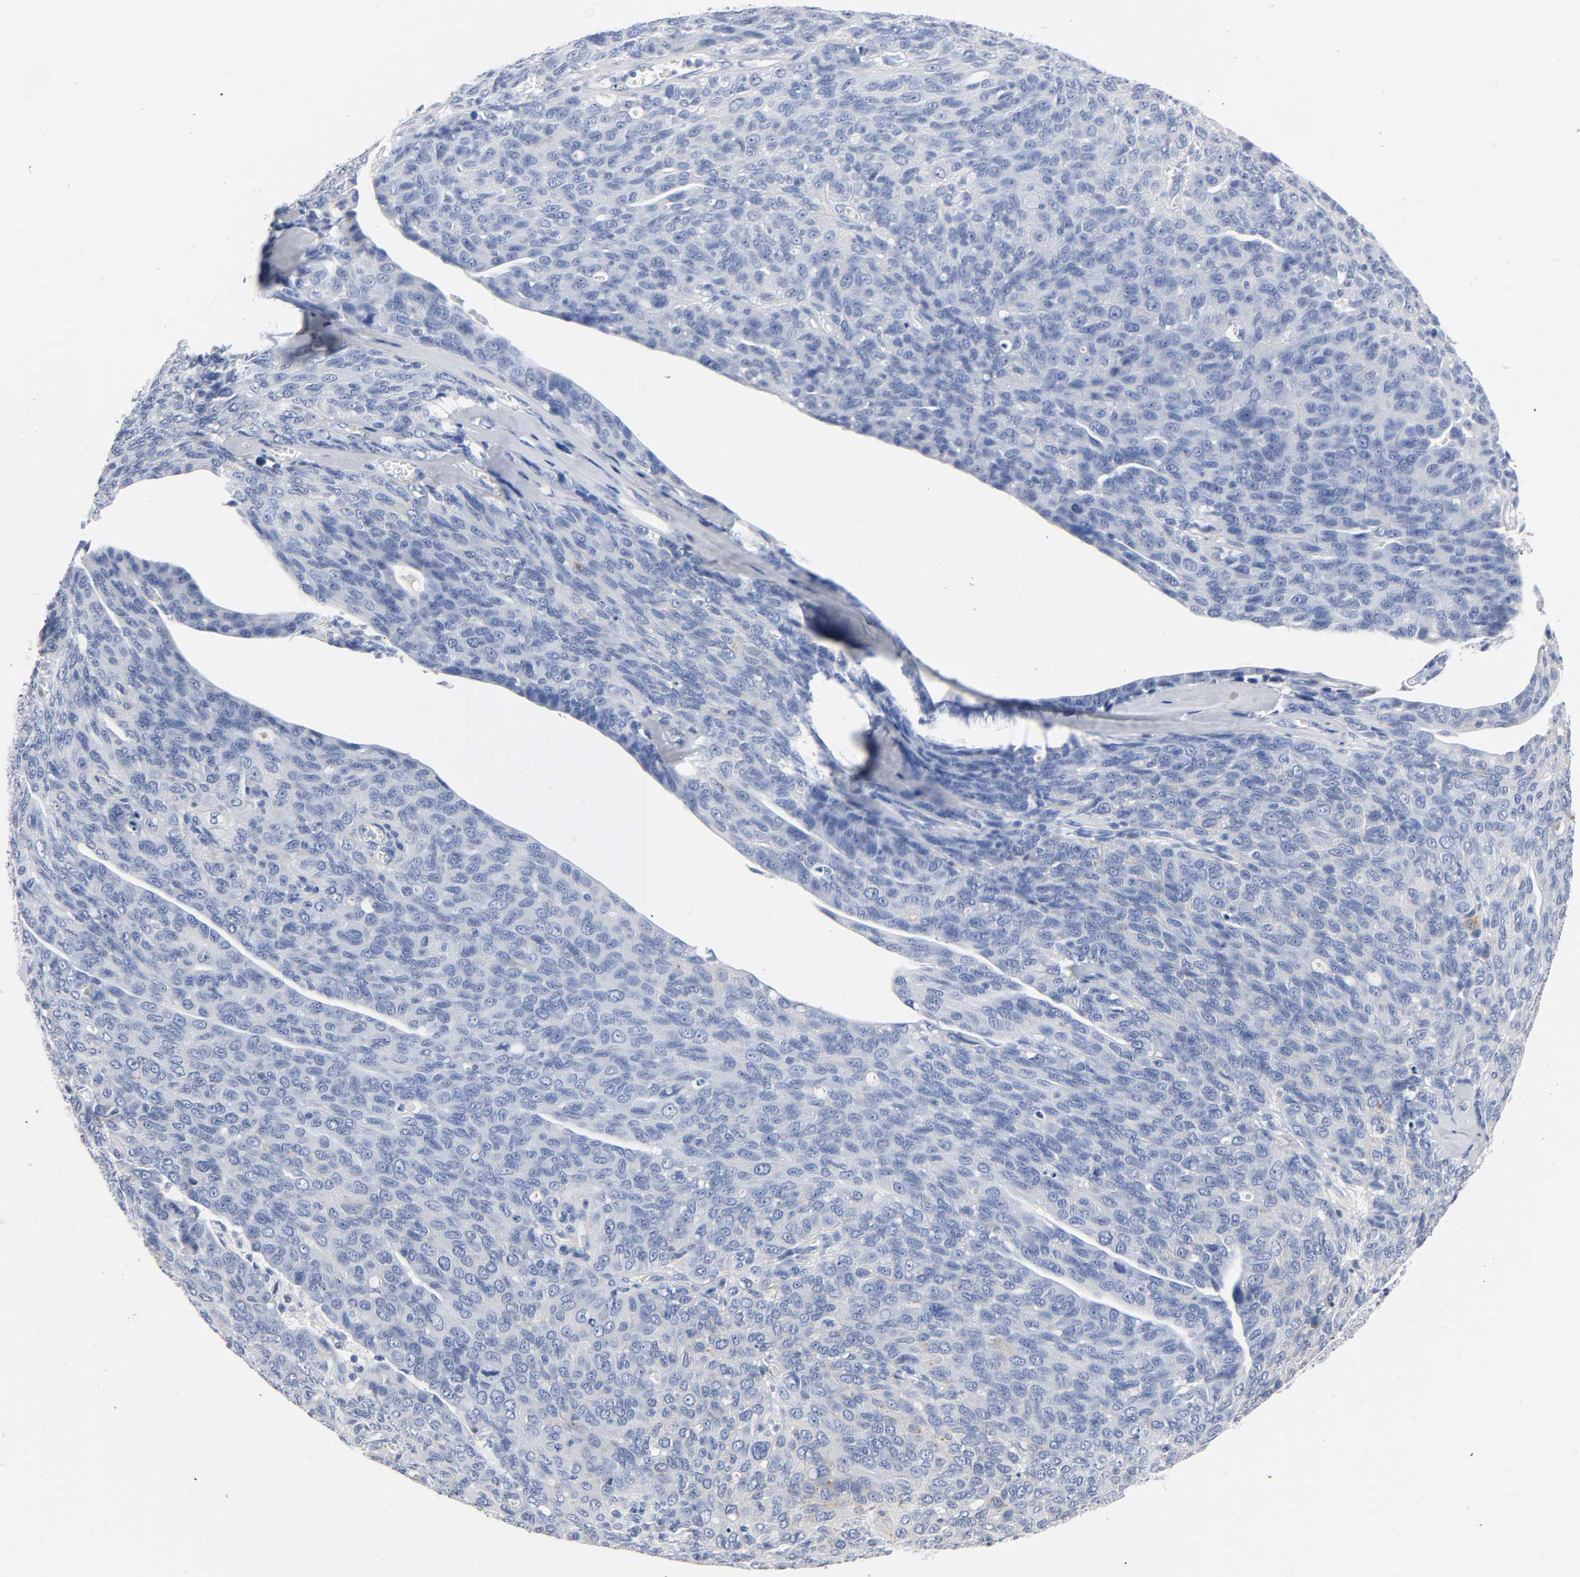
{"staining": {"intensity": "negative", "quantity": "none", "location": "none"}, "tissue": "ovarian cancer", "cell_type": "Tumor cells", "image_type": "cancer", "snomed": [{"axis": "morphology", "description": "Carcinoma, endometroid"}, {"axis": "topography", "description": "Ovary"}], "caption": "This is an IHC photomicrograph of ovarian endometroid carcinoma. There is no positivity in tumor cells.", "gene": "ACP3", "patient": {"sex": "female", "age": 60}}